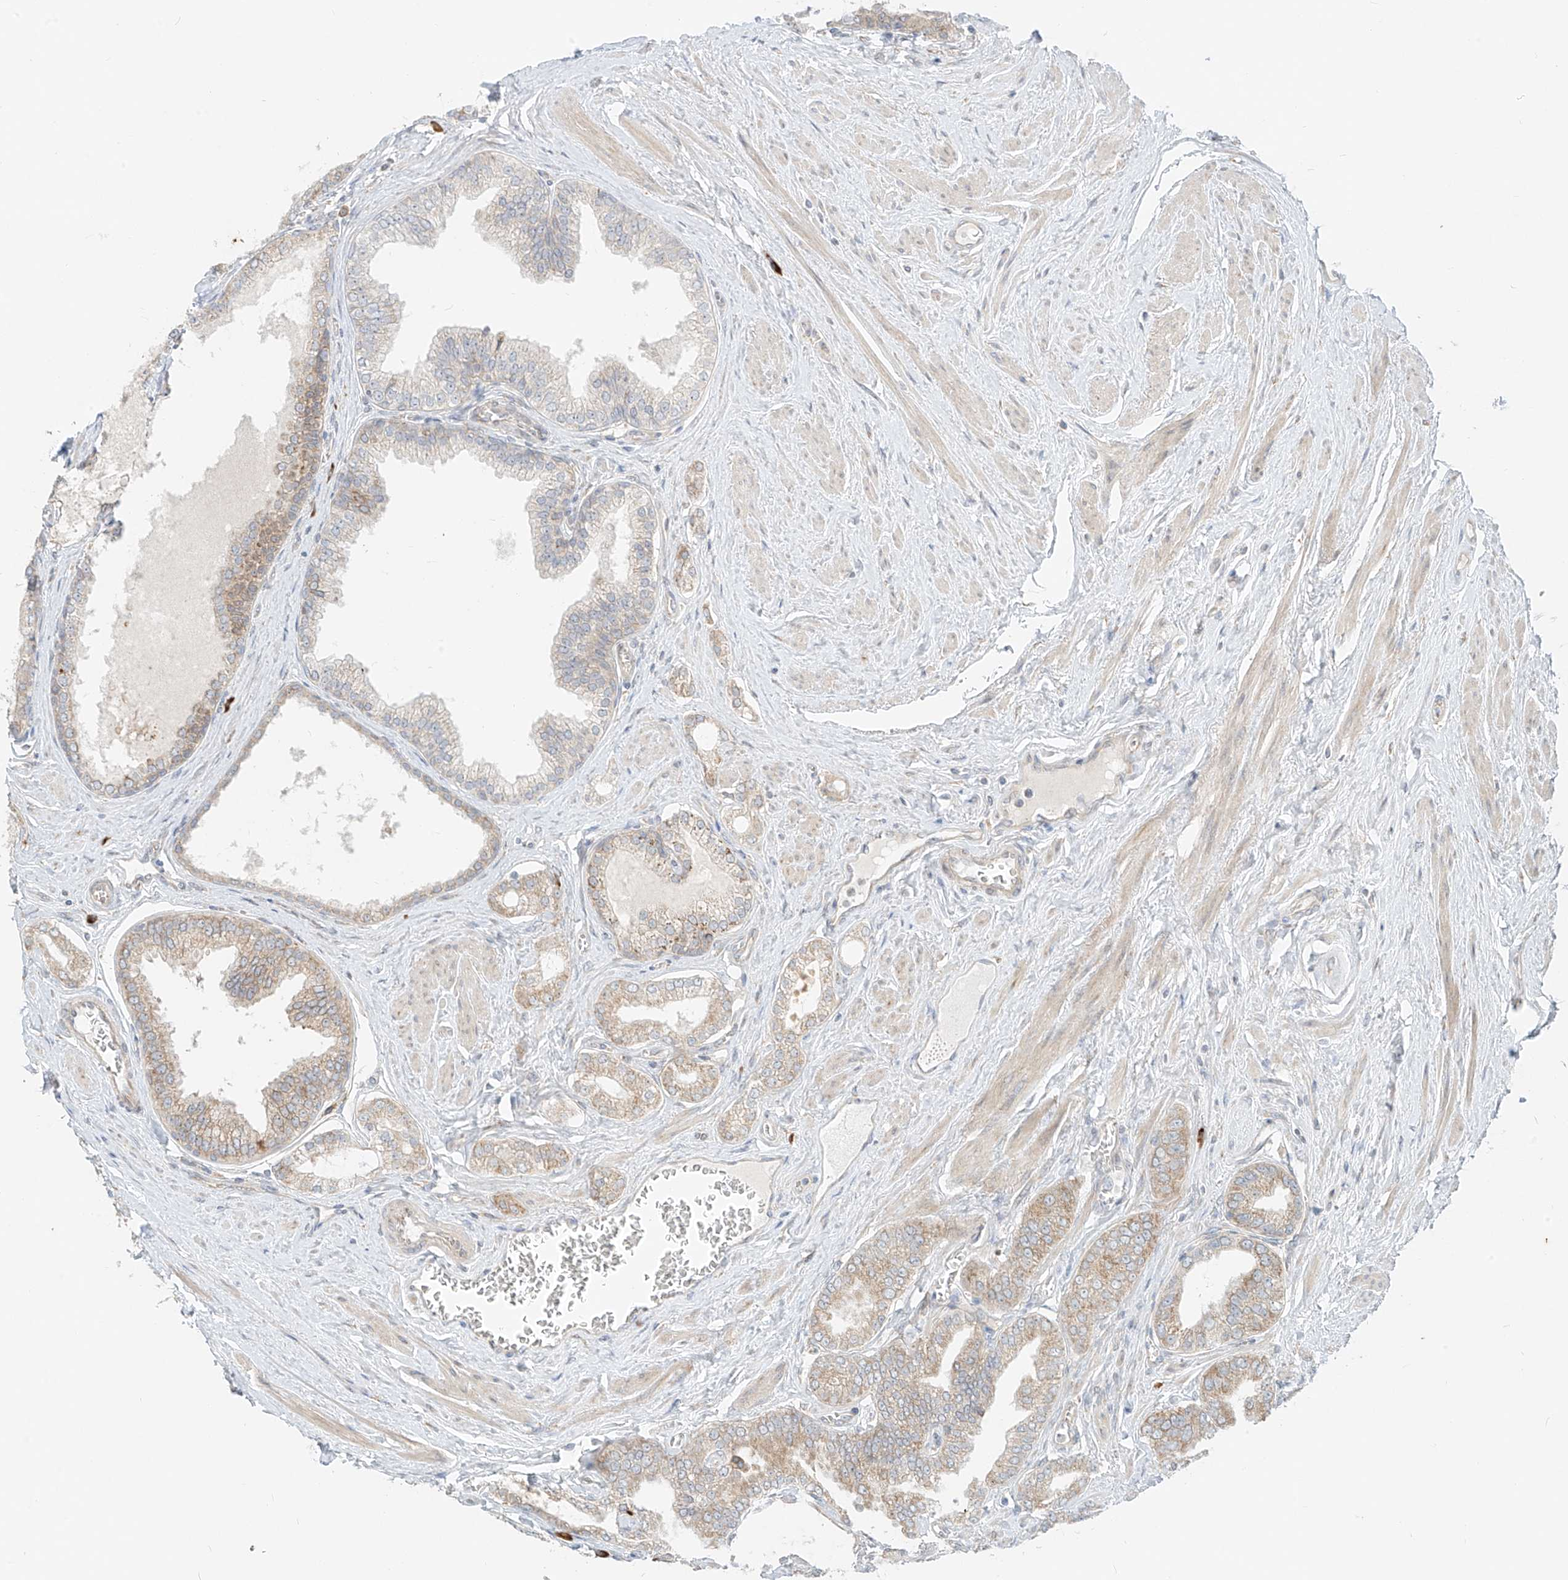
{"staining": {"intensity": "weak", "quantity": "<25%", "location": "cytoplasmic/membranous"}, "tissue": "prostate cancer", "cell_type": "Tumor cells", "image_type": "cancer", "snomed": [{"axis": "morphology", "description": "Adenocarcinoma, Low grade"}, {"axis": "topography", "description": "Prostate"}], "caption": "DAB immunohistochemical staining of prostate low-grade adenocarcinoma shows no significant positivity in tumor cells.", "gene": "STT3A", "patient": {"sex": "male", "age": 63}}